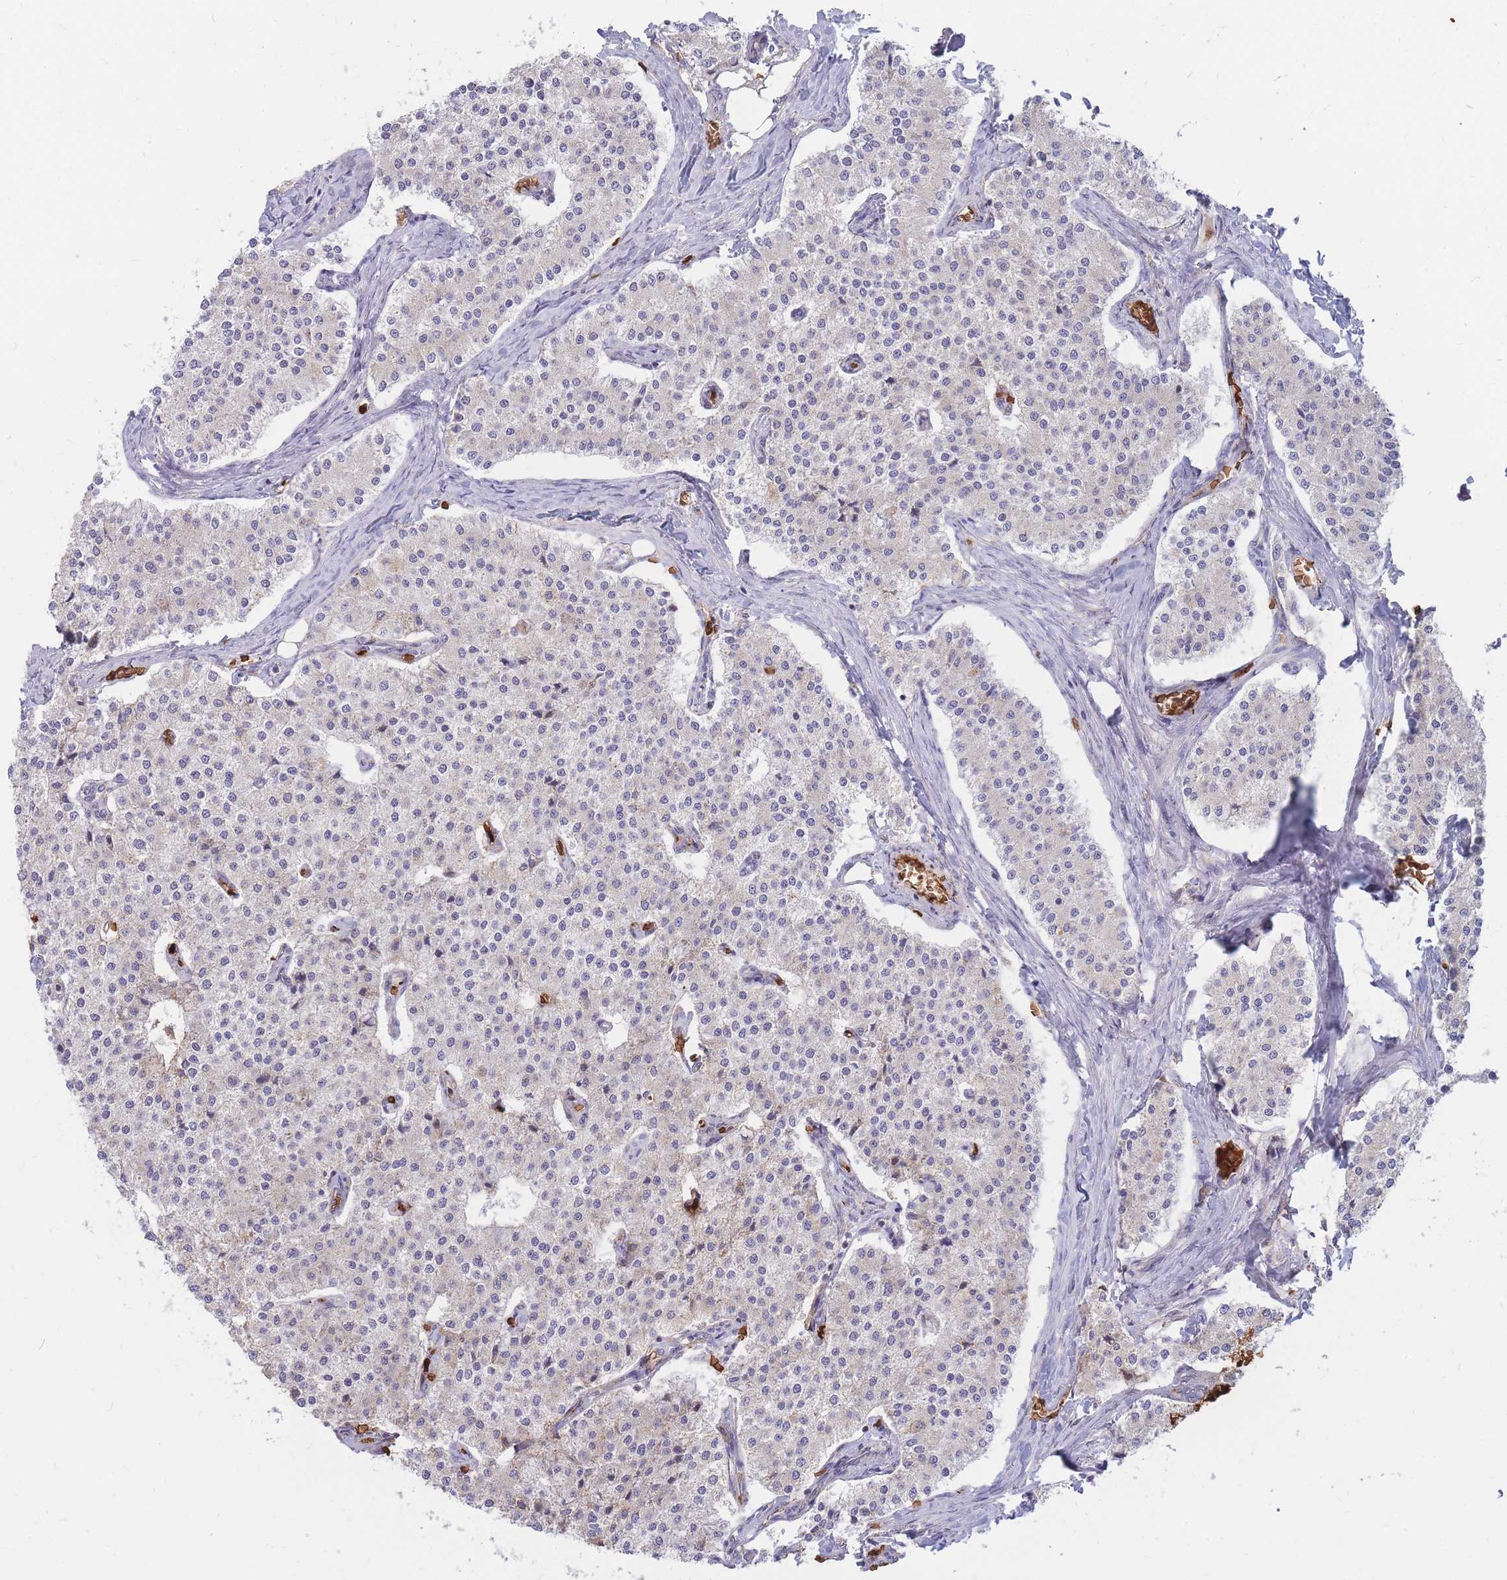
{"staining": {"intensity": "negative", "quantity": "none", "location": "none"}, "tissue": "carcinoid", "cell_type": "Tumor cells", "image_type": "cancer", "snomed": [{"axis": "morphology", "description": "Carcinoid, malignant, NOS"}, {"axis": "topography", "description": "Colon"}], "caption": "Photomicrograph shows no protein positivity in tumor cells of carcinoid tissue.", "gene": "ATP10D", "patient": {"sex": "female", "age": 52}}